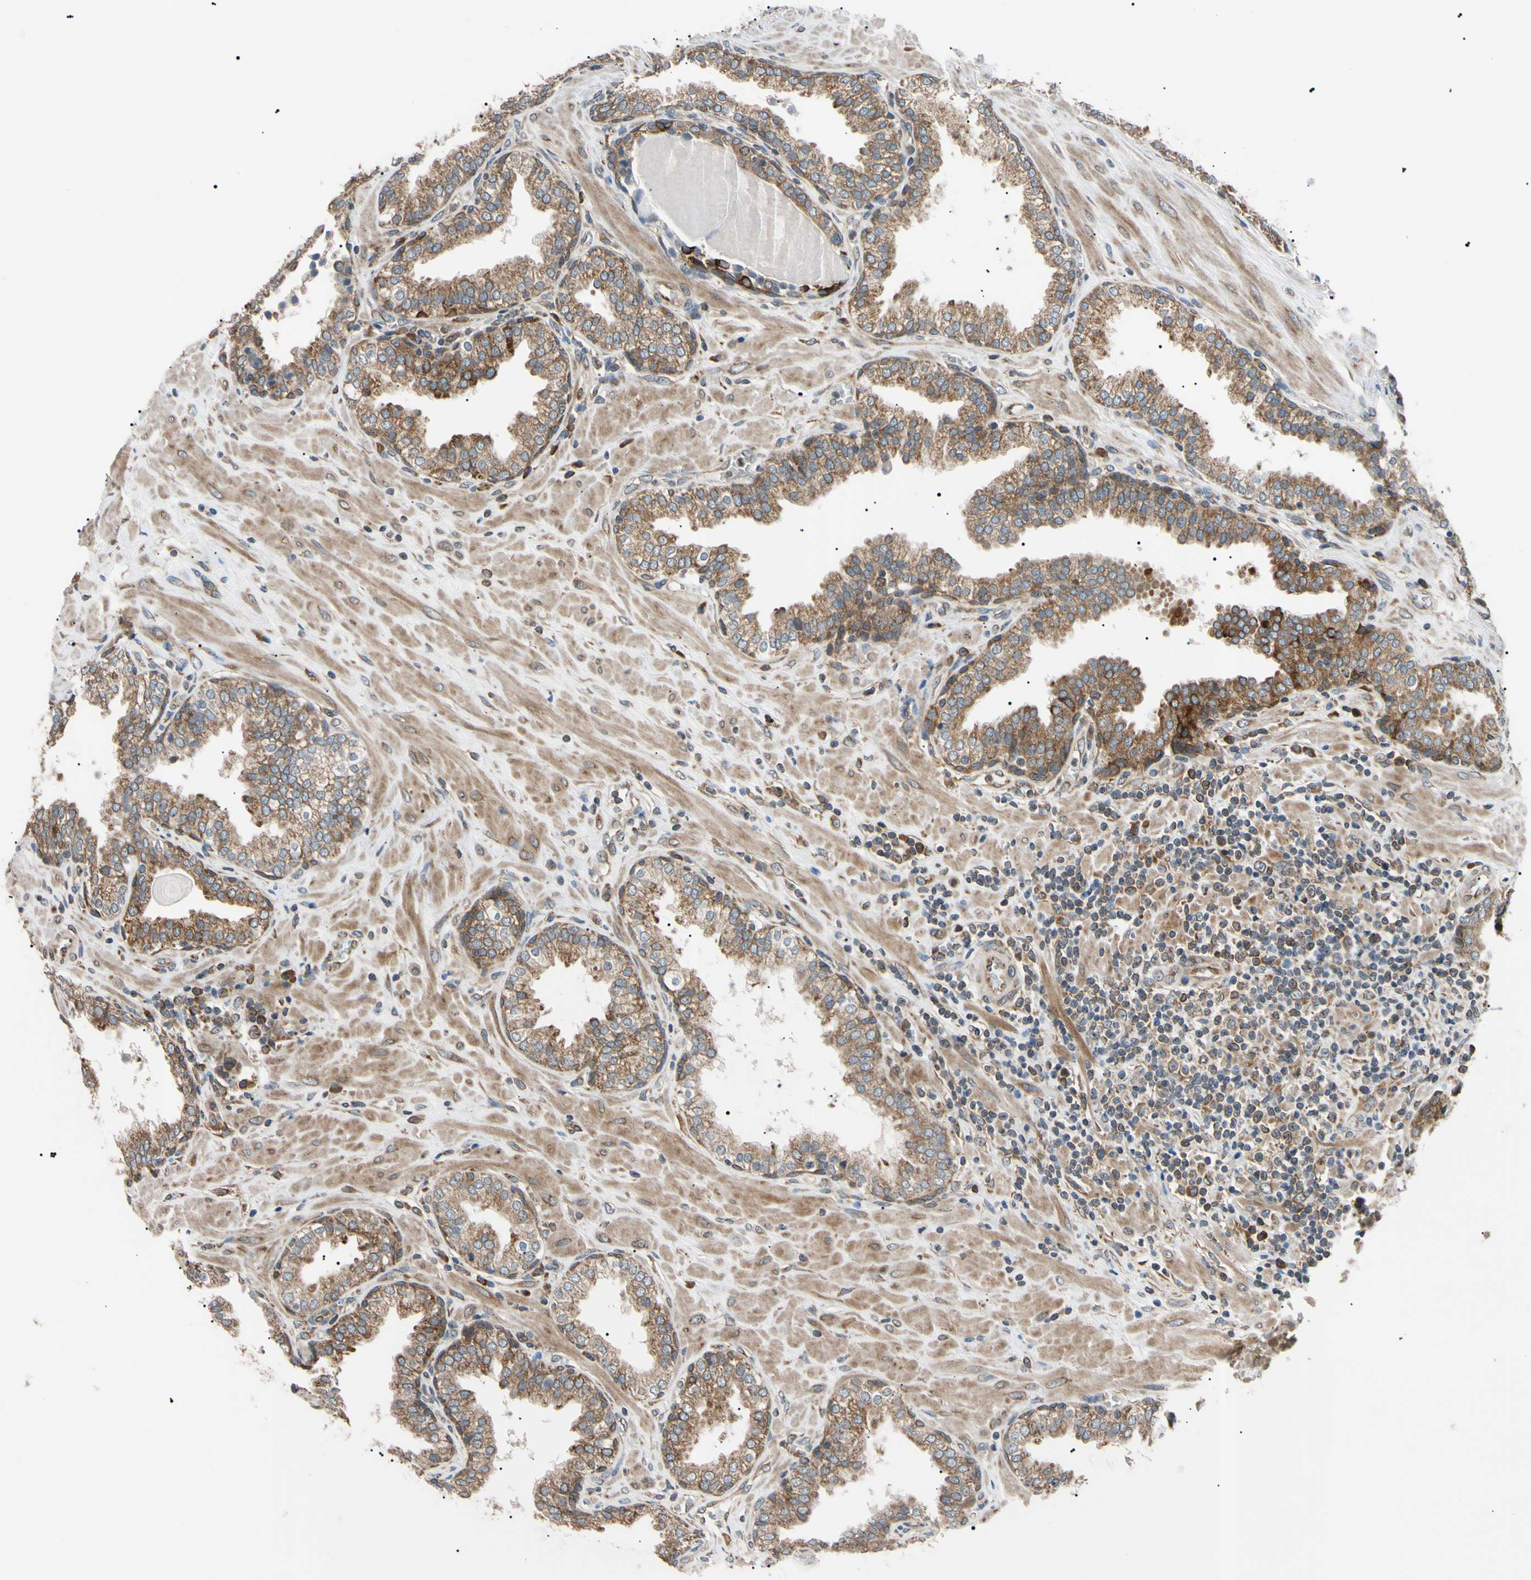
{"staining": {"intensity": "moderate", "quantity": ">75%", "location": "cytoplasmic/membranous"}, "tissue": "prostate", "cell_type": "Glandular cells", "image_type": "normal", "snomed": [{"axis": "morphology", "description": "Normal tissue, NOS"}, {"axis": "topography", "description": "Prostate"}], "caption": "IHC (DAB (3,3'-diaminobenzidine)) staining of normal prostate shows moderate cytoplasmic/membranous protein expression in about >75% of glandular cells. (Brightfield microscopy of DAB IHC at high magnification).", "gene": "VAPA", "patient": {"sex": "male", "age": 51}}